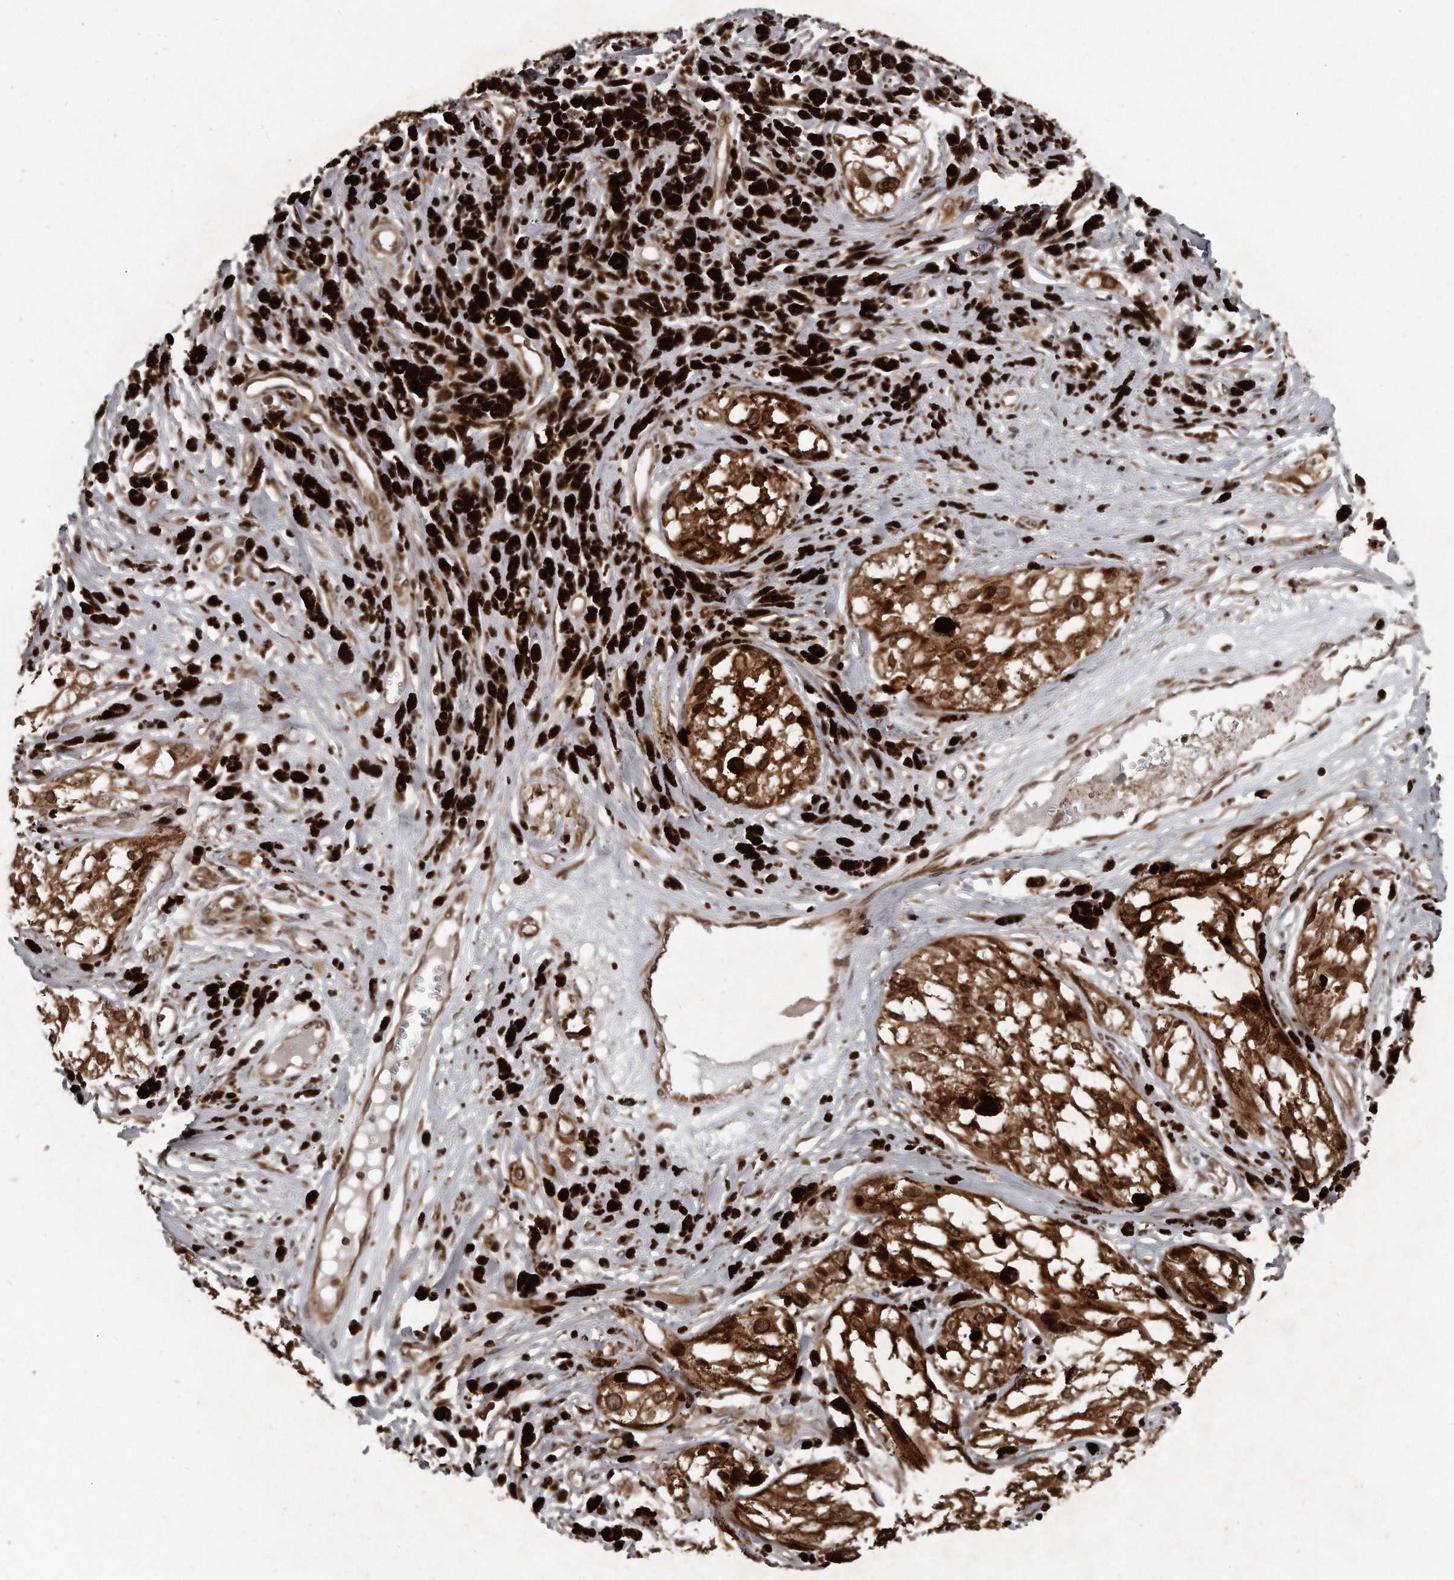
{"staining": {"intensity": "strong", "quantity": ">75%", "location": "cytoplasmic/membranous,nuclear"}, "tissue": "melanoma", "cell_type": "Tumor cells", "image_type": "cancer", "snomed": [{"axis": "morphology", "description": "Malignant melanoma, NOS"}, {"axis": "topography", "description": "Skin"}], "caption": "This is a histology image of IHC staining of melanoma, which shows strong staining in the cytoplasmic/membranous and nuclear of tumor cells.", "gene": "GCH1", "patient": {"sex": "male", "age": 88}}